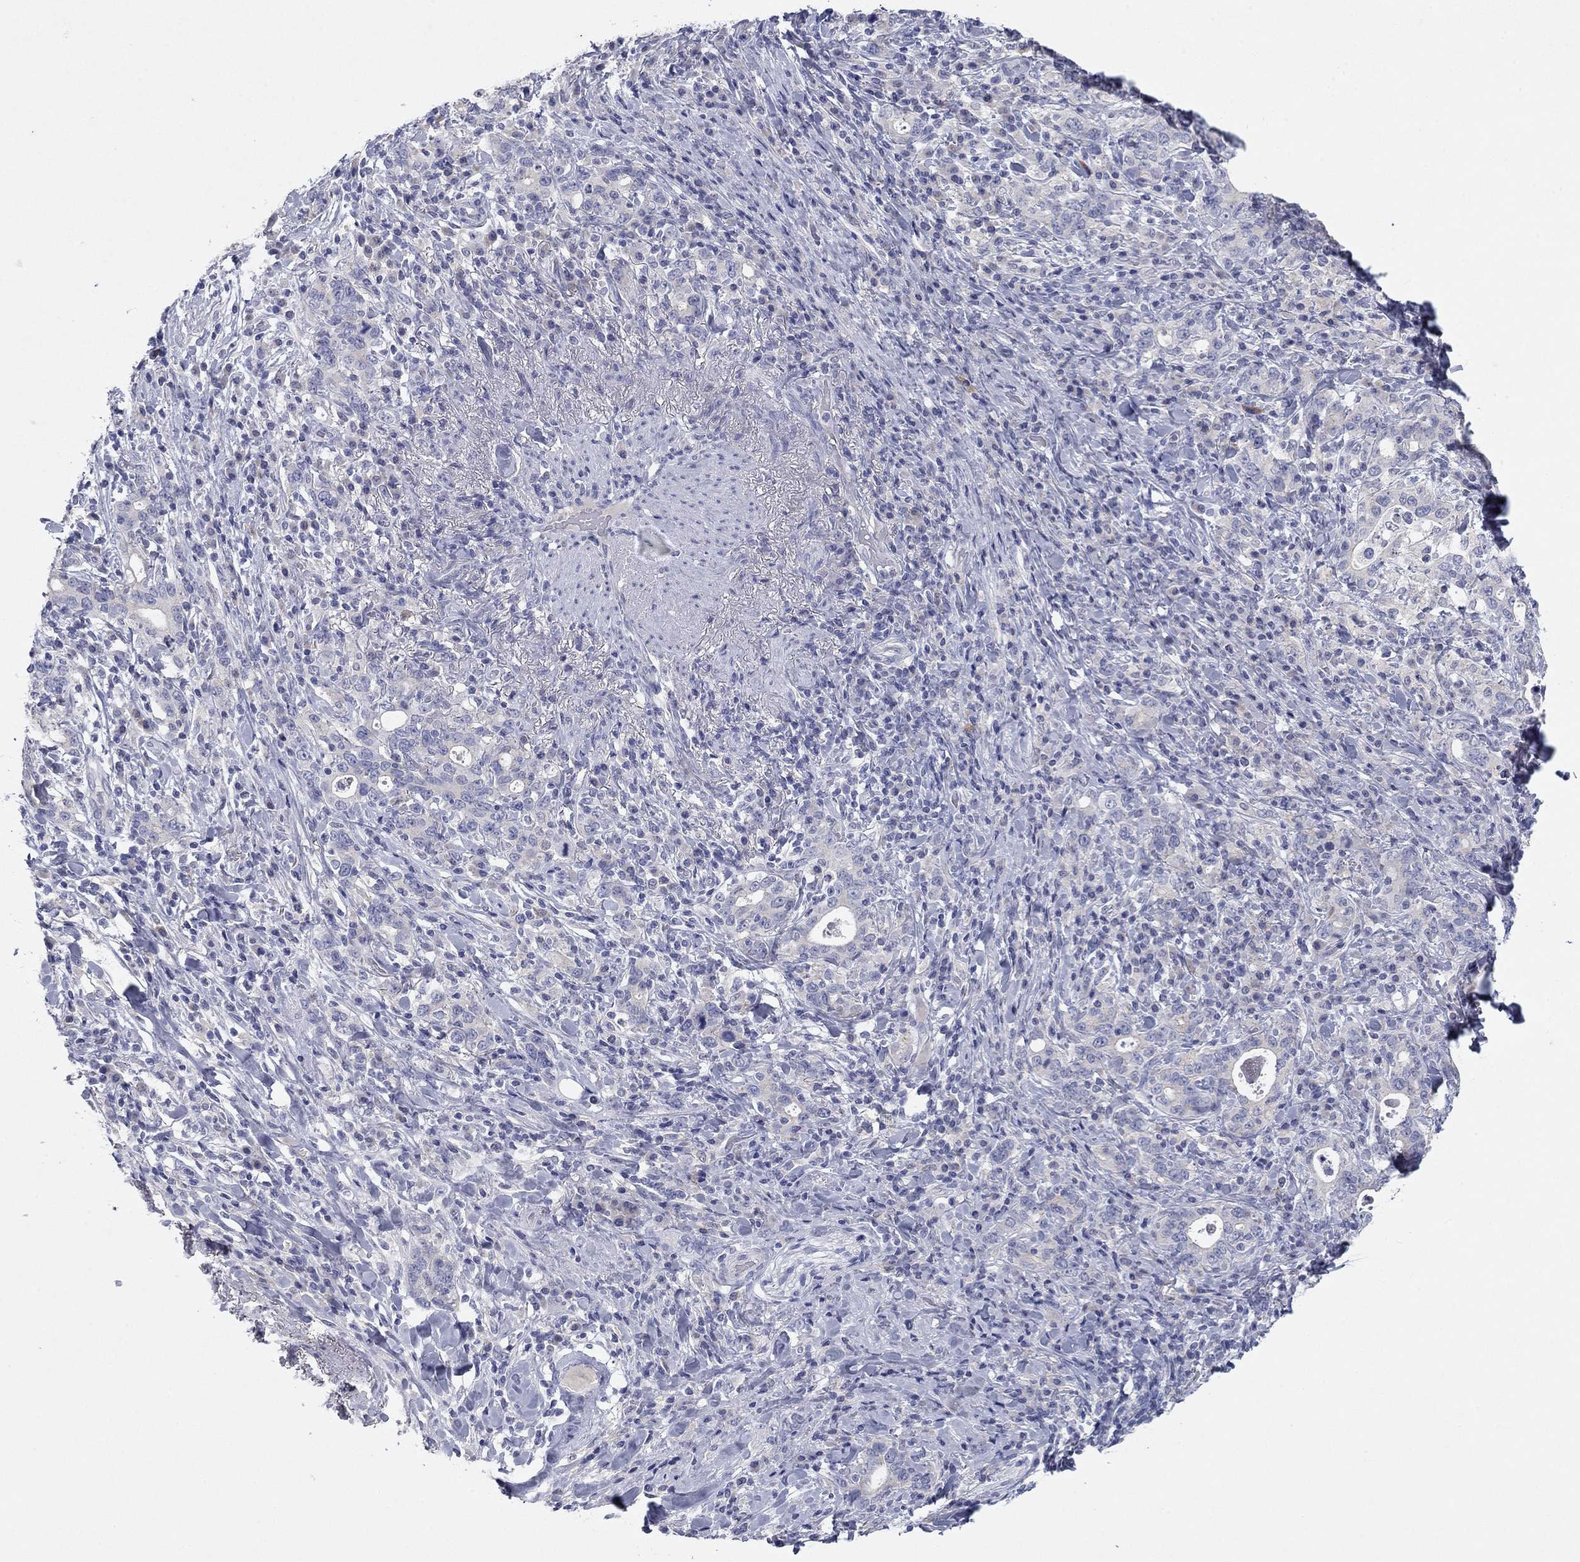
{"staining": {"intensity": "negative", "quantity": "none", "location": "none"}, "tissue": "stomach cancer", "cell_type": "Tumor cells", "image_type": "cancer", "snomed": [{"axis": "morphology", "description": "Adenocarcinoma, NOS"}, {"axis": "topography", "description": "Stomach"}], "caption": "Protein analysis of stomach cancer reveals no significant staining in tumor cells.", "gene": "CNTNAP4", "patient": {"sex": "male", "age": 79}}